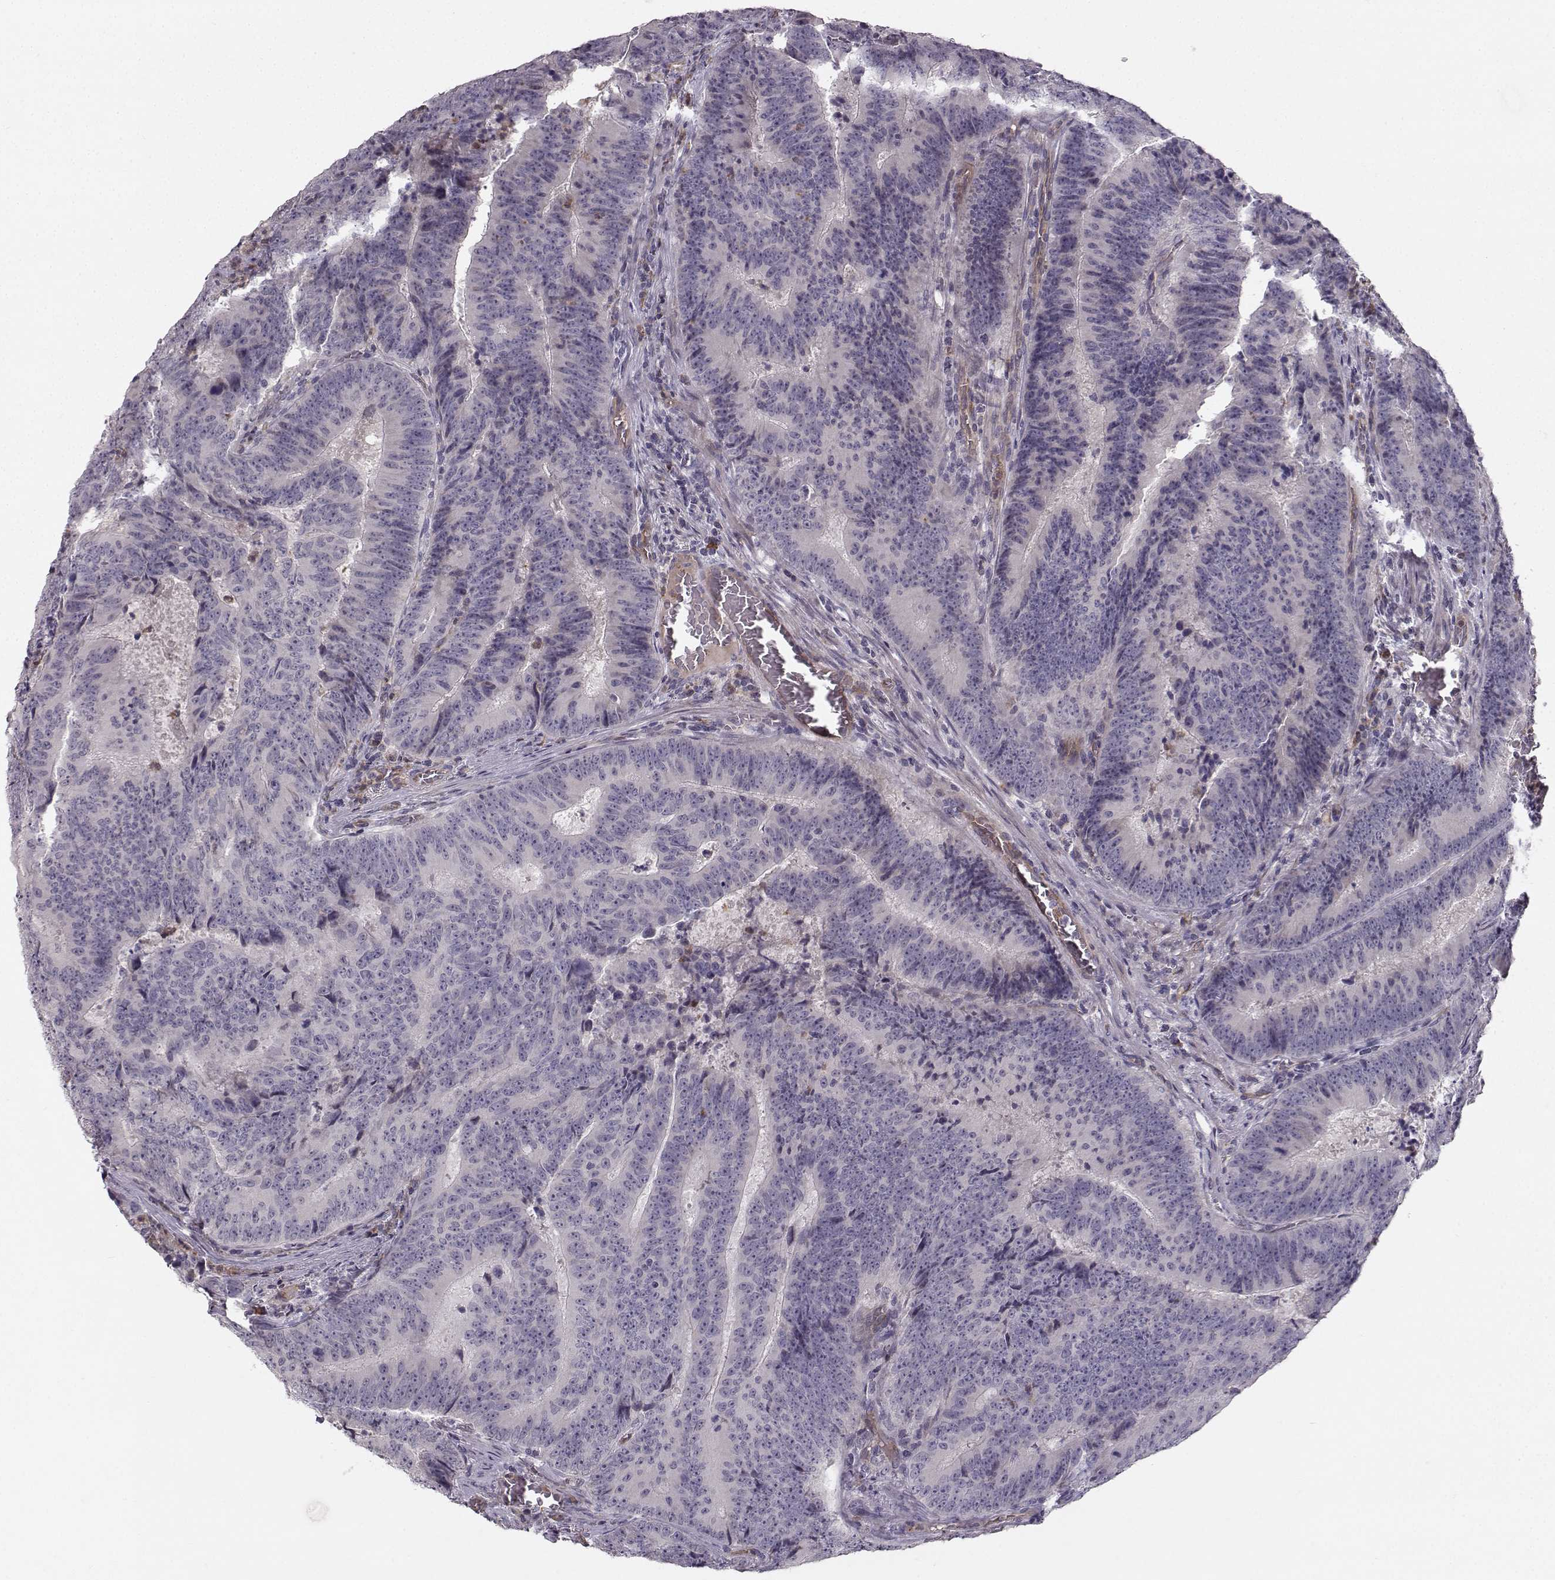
{"staining": {"intensity": "negative", "quantity": "none", "location": "none"}, "tissue": "colorectal cancer", "cell_type": "Tumor cells", "image_type": "cancer", "snomed": [{"axis": "morphology", "description": "Adenocarcinoma, NOS"}, {"axis": "topography", "description": "Colon"}], "caption": "Colorectal adenocarcinoma was stained to show a protein in brown. There is no significant expression in tumor cells.", "gene": "OPRD1", "patient": {"sex": "female", "age": 82}}